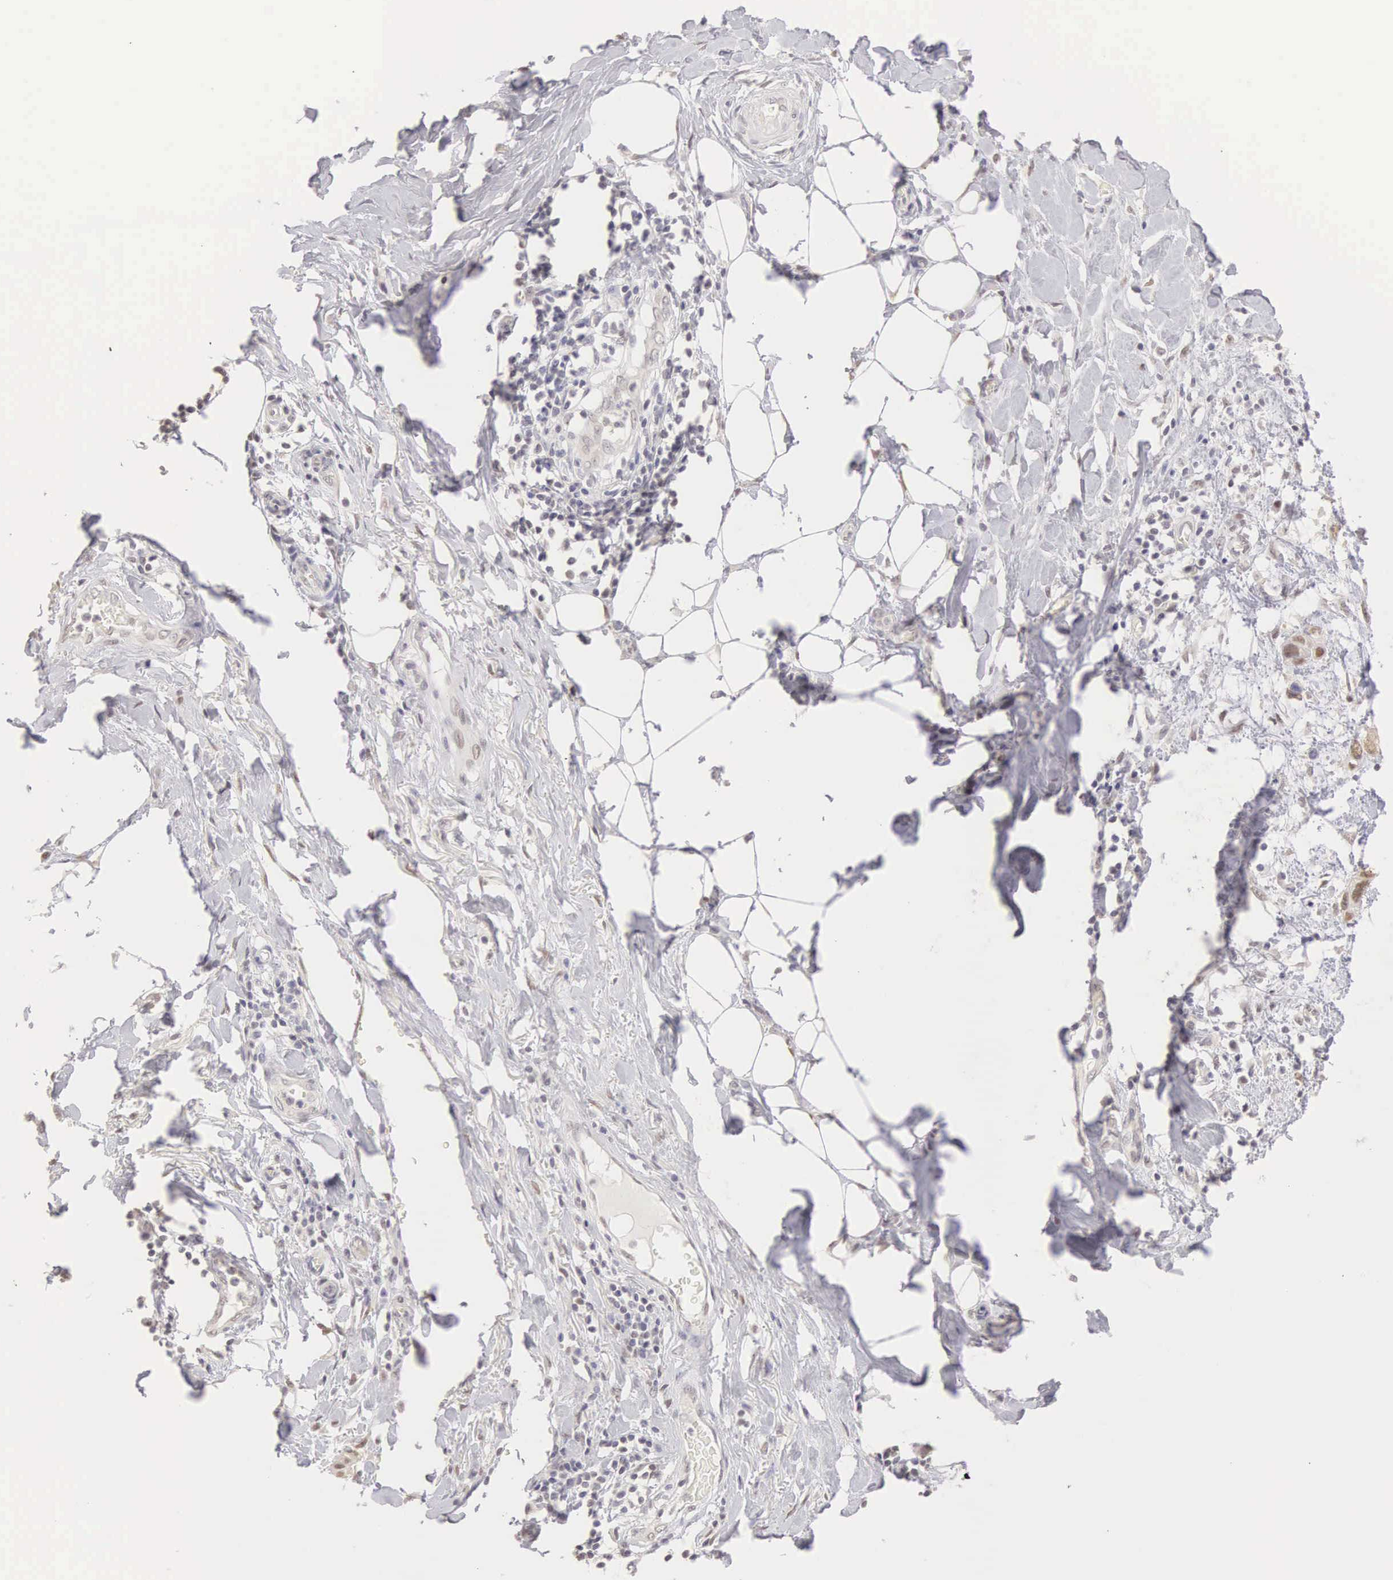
{"staining": {"intensity": "weak", "quantity": "<25%", "location": "nuclear"}, "tissue": "stomach cancer", "cell_type": "Tumor cells", "image_type": "cancer", "snomed": [{"axis": "morphology", "description": "Adenocarcinoma, NOS"}, {"axis": "topography", "description": "Stomach, upper"}], "caption": "Immunohistochemical staining of adenocarcinoma (stomach) demonstrates no significant staining in tumor cells. (Stains: DAB immunohistochemistry (IHC) with hematoxylin counter stain, Microscopy: brightfield microscopy at high magnification).", "gene": "UBA1", "patient": {"sex": "male", "age": 47}}